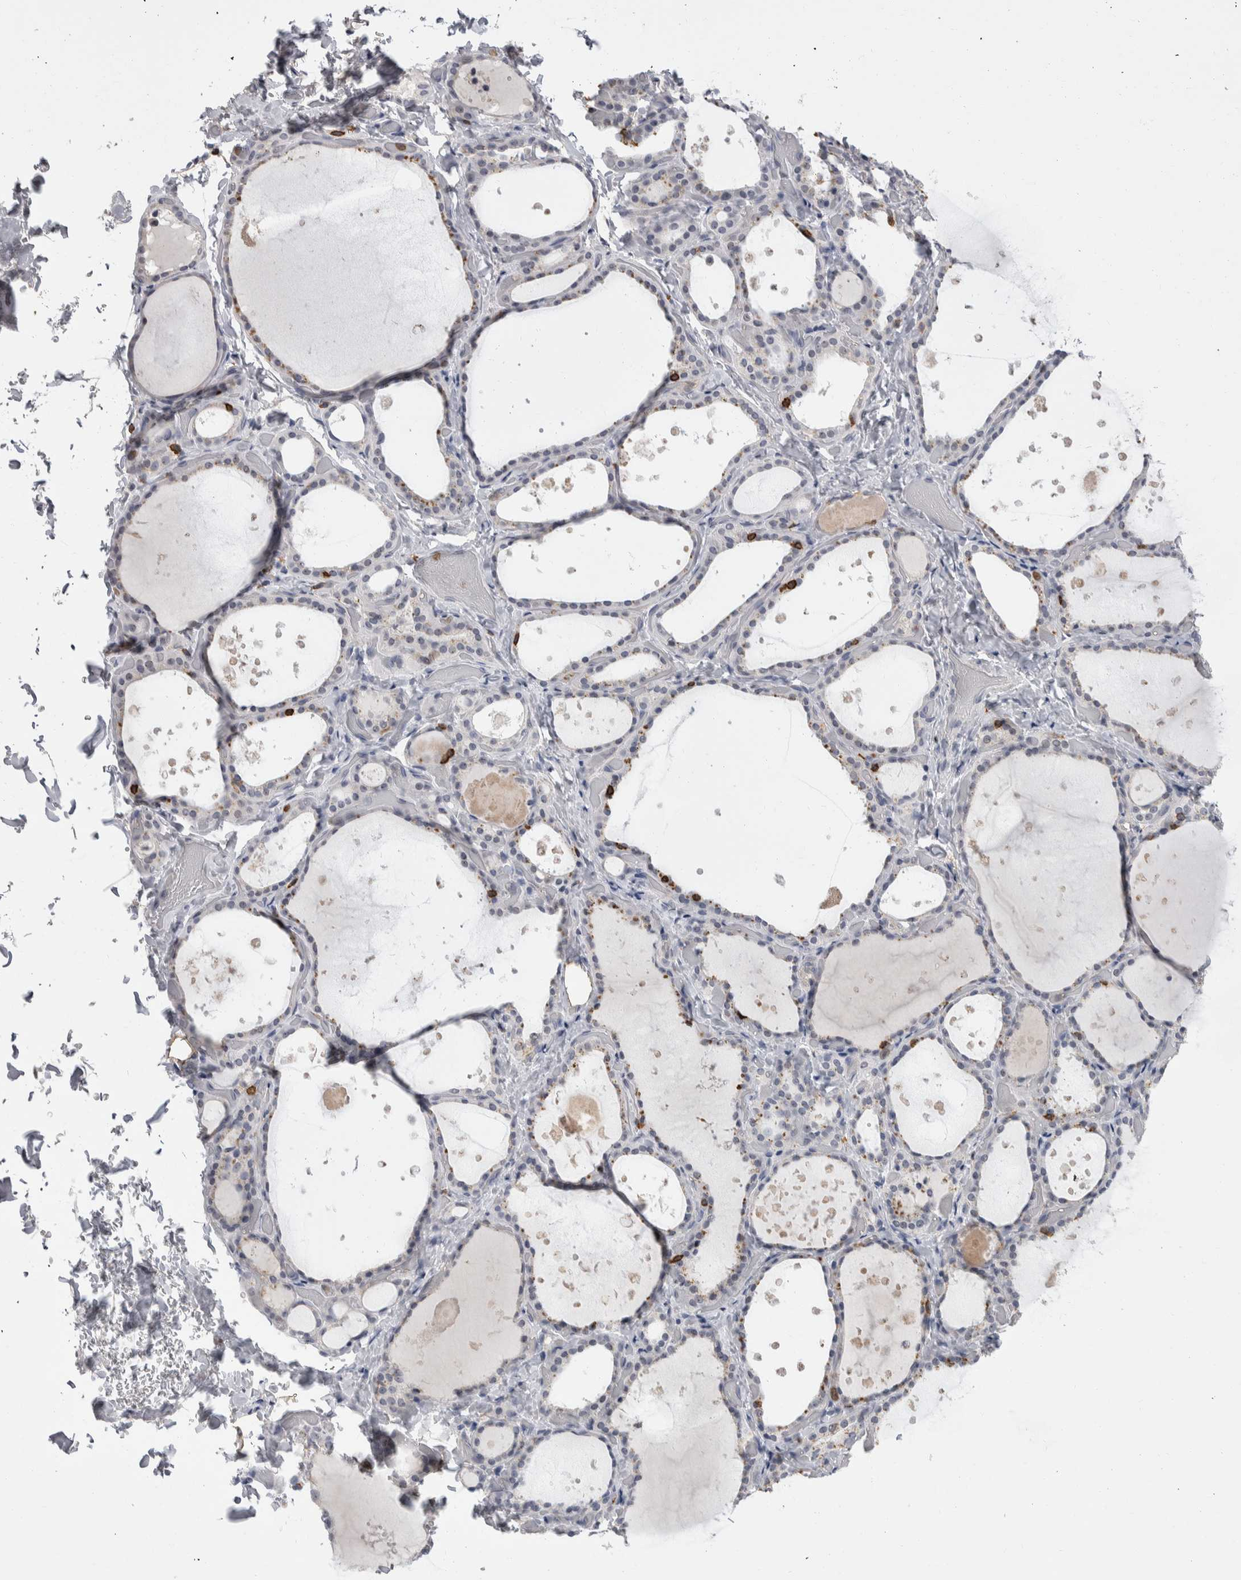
{"staining": {"intensity": "moderate", "quantity": "<25%", "location": "cytoplasmic/membranous"}, "tissue": "thyroid gland", "cell_type": "Glandular cells", "image_type": "normal", "snomed": [{"axis": "morphology", "description": "Normal tissue, NOS"}, {"axis": "topography", "description": "Thyroid gland"}], "caption": "Immunohistochemical staining of benign human thyroid gland displays moderate cytoplasmic/membranous protein positivity in about <25% of glandular cells.", "gene": "CEP295NL", "patient": {"sex": "female", "age": 44}}